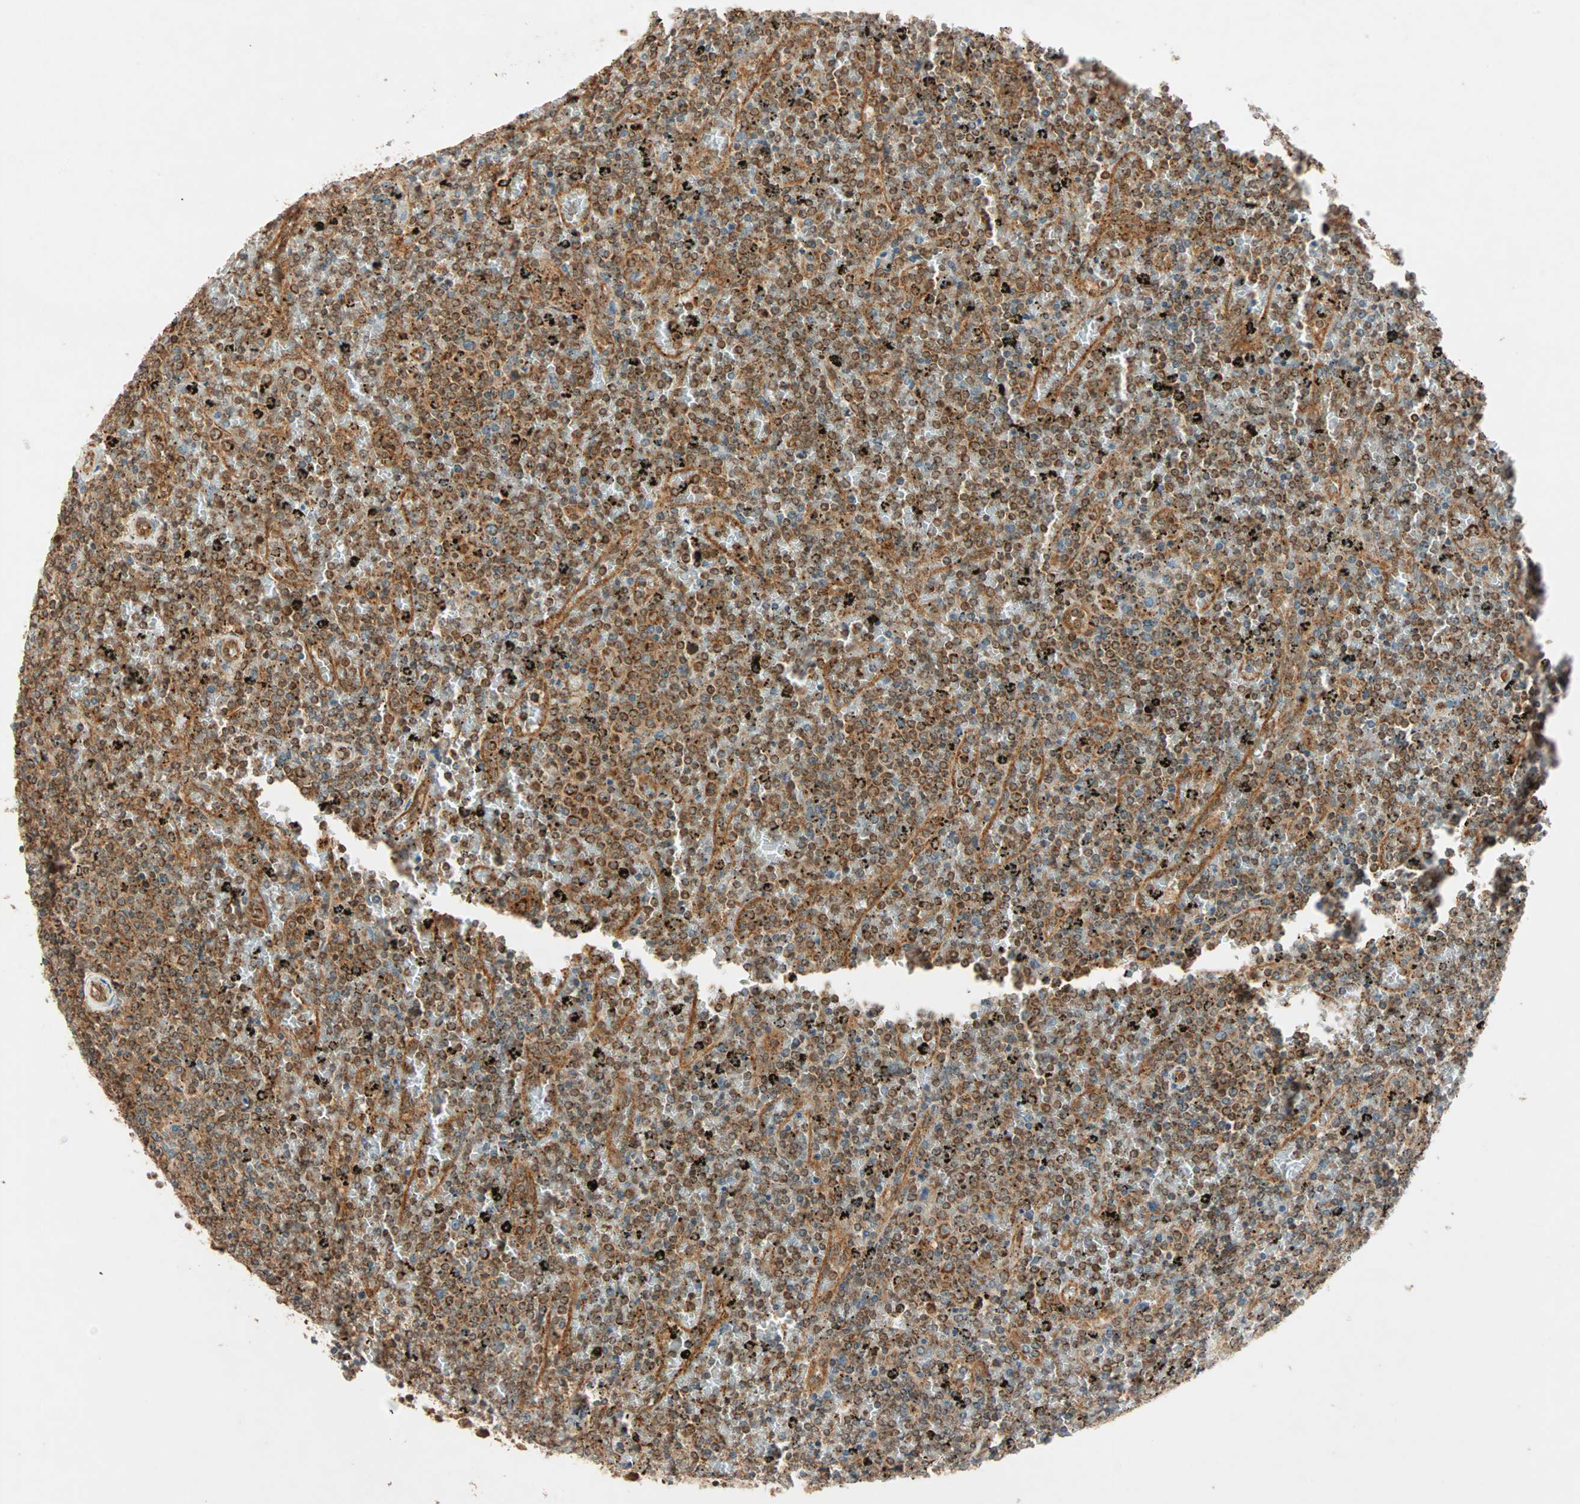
{"staining": {"intensity": "strong", "quantity": ">75%", "location": "cytoplasmic/membranous"}, "tissue": "lymphoma", "cell_type": "Tumor cells", "image_type": "cancer", "snomed": [{"axis": "morphology", "description": "Malignant lymphoma, non-Hodgkin's type, Low grade"}, {"axis": "topography", "description": "Spleen"}], "caption": "Lymphoma stained for a protein (brown) exhibits strong cytoplasmic/membranous positive staining in about >75% of tumor cells.", "gene": "MAPK1", "patient": {"sex": "female", "age": 77}}